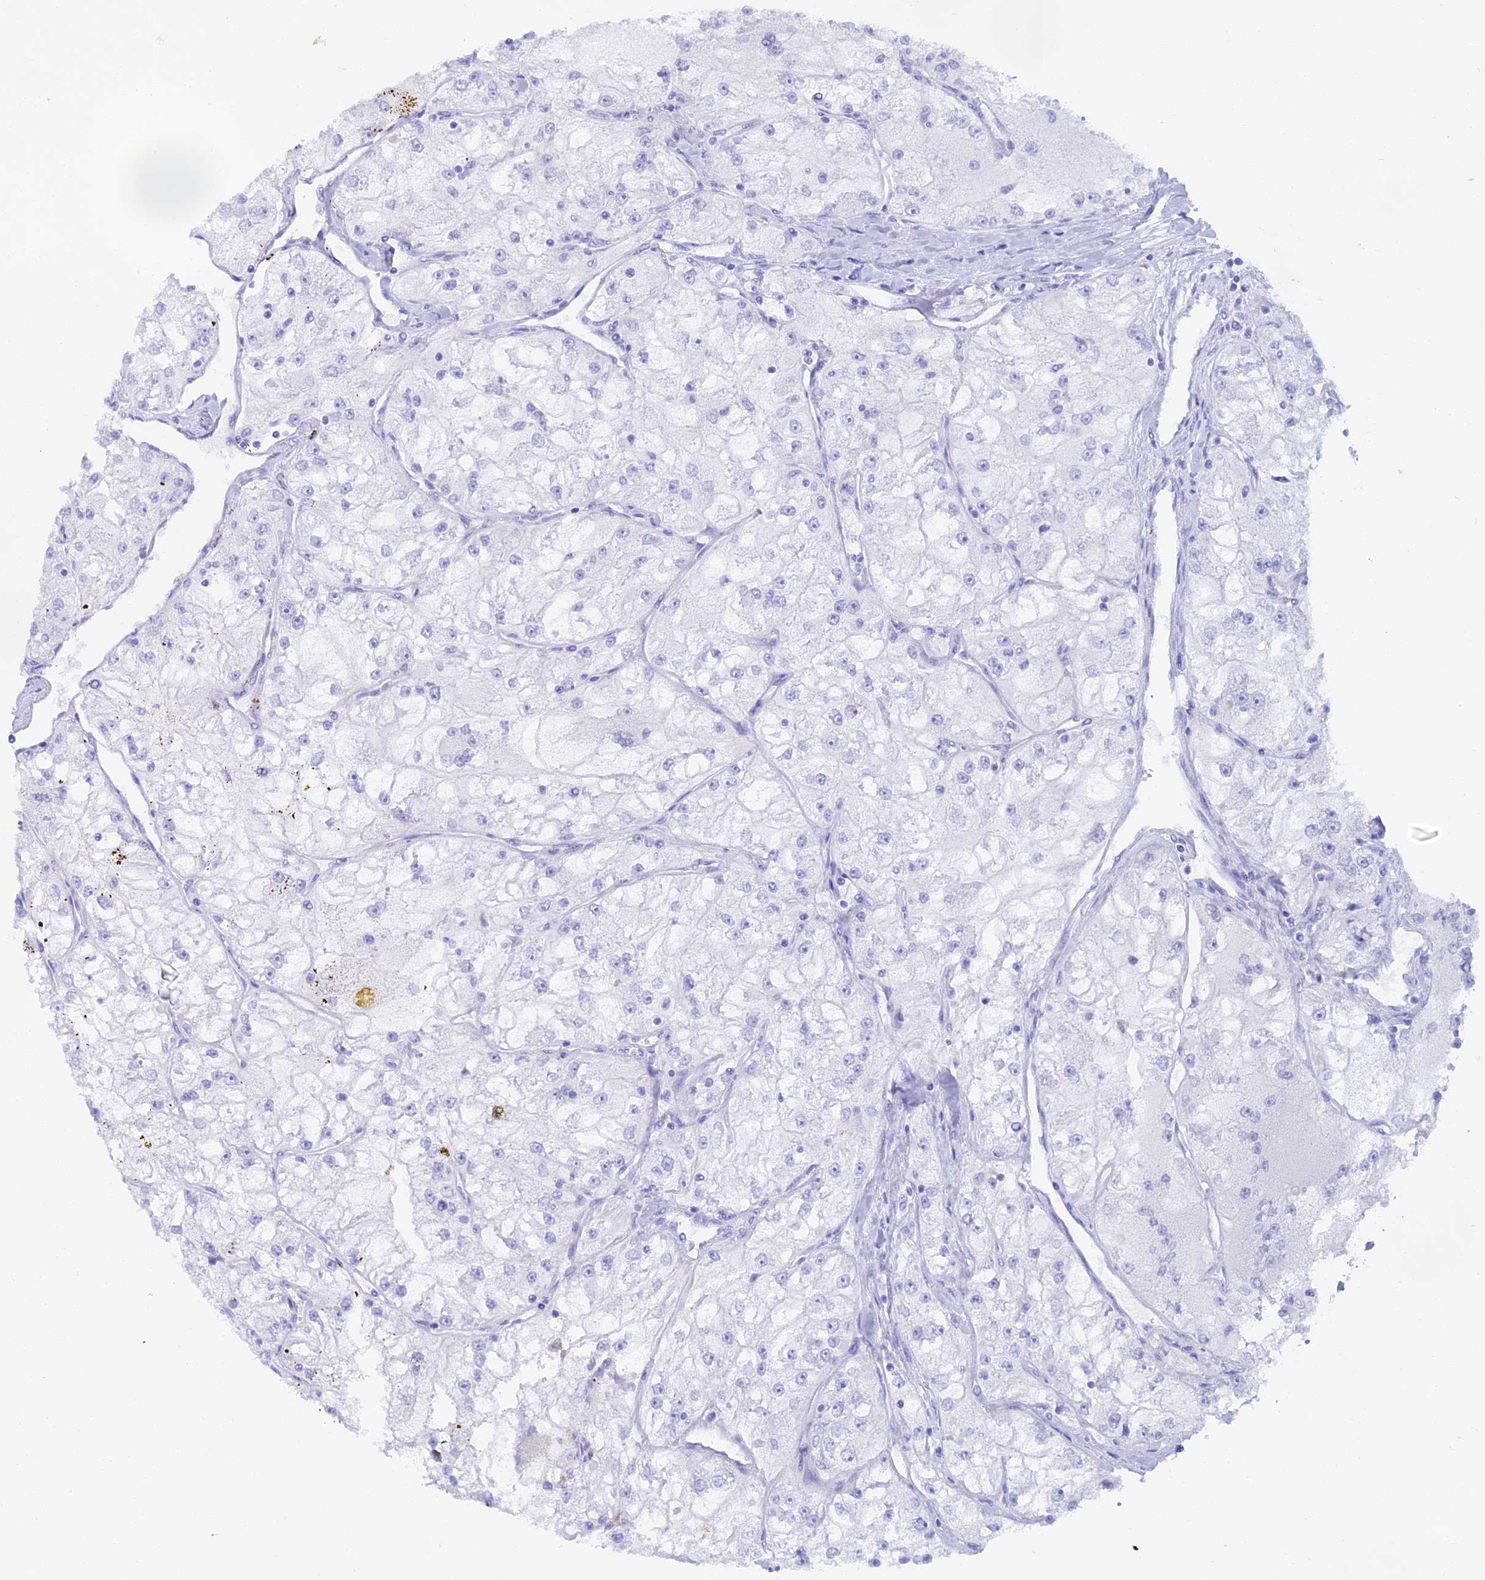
{"staining": {"intensity": "negative", "quantity": "none", "location": "none"}, "tissue": "renal cancer", "cell_type": "Tumor cells", "image_type": "cancer", "snomed": [{"axis": "morphology", "description": "Adenocarcinoma, NOS"}, {"axis": "topography", "description": "Kidney"}], "caption": "This photomicrograph is of renal adenocarcinoma stained with IHC to label a protein in brown with the nuclei are counter-stained blue. There is no staining in tumor cells.", "gene": "CGB2", "patient": {"sex": "female", "age": 72}}